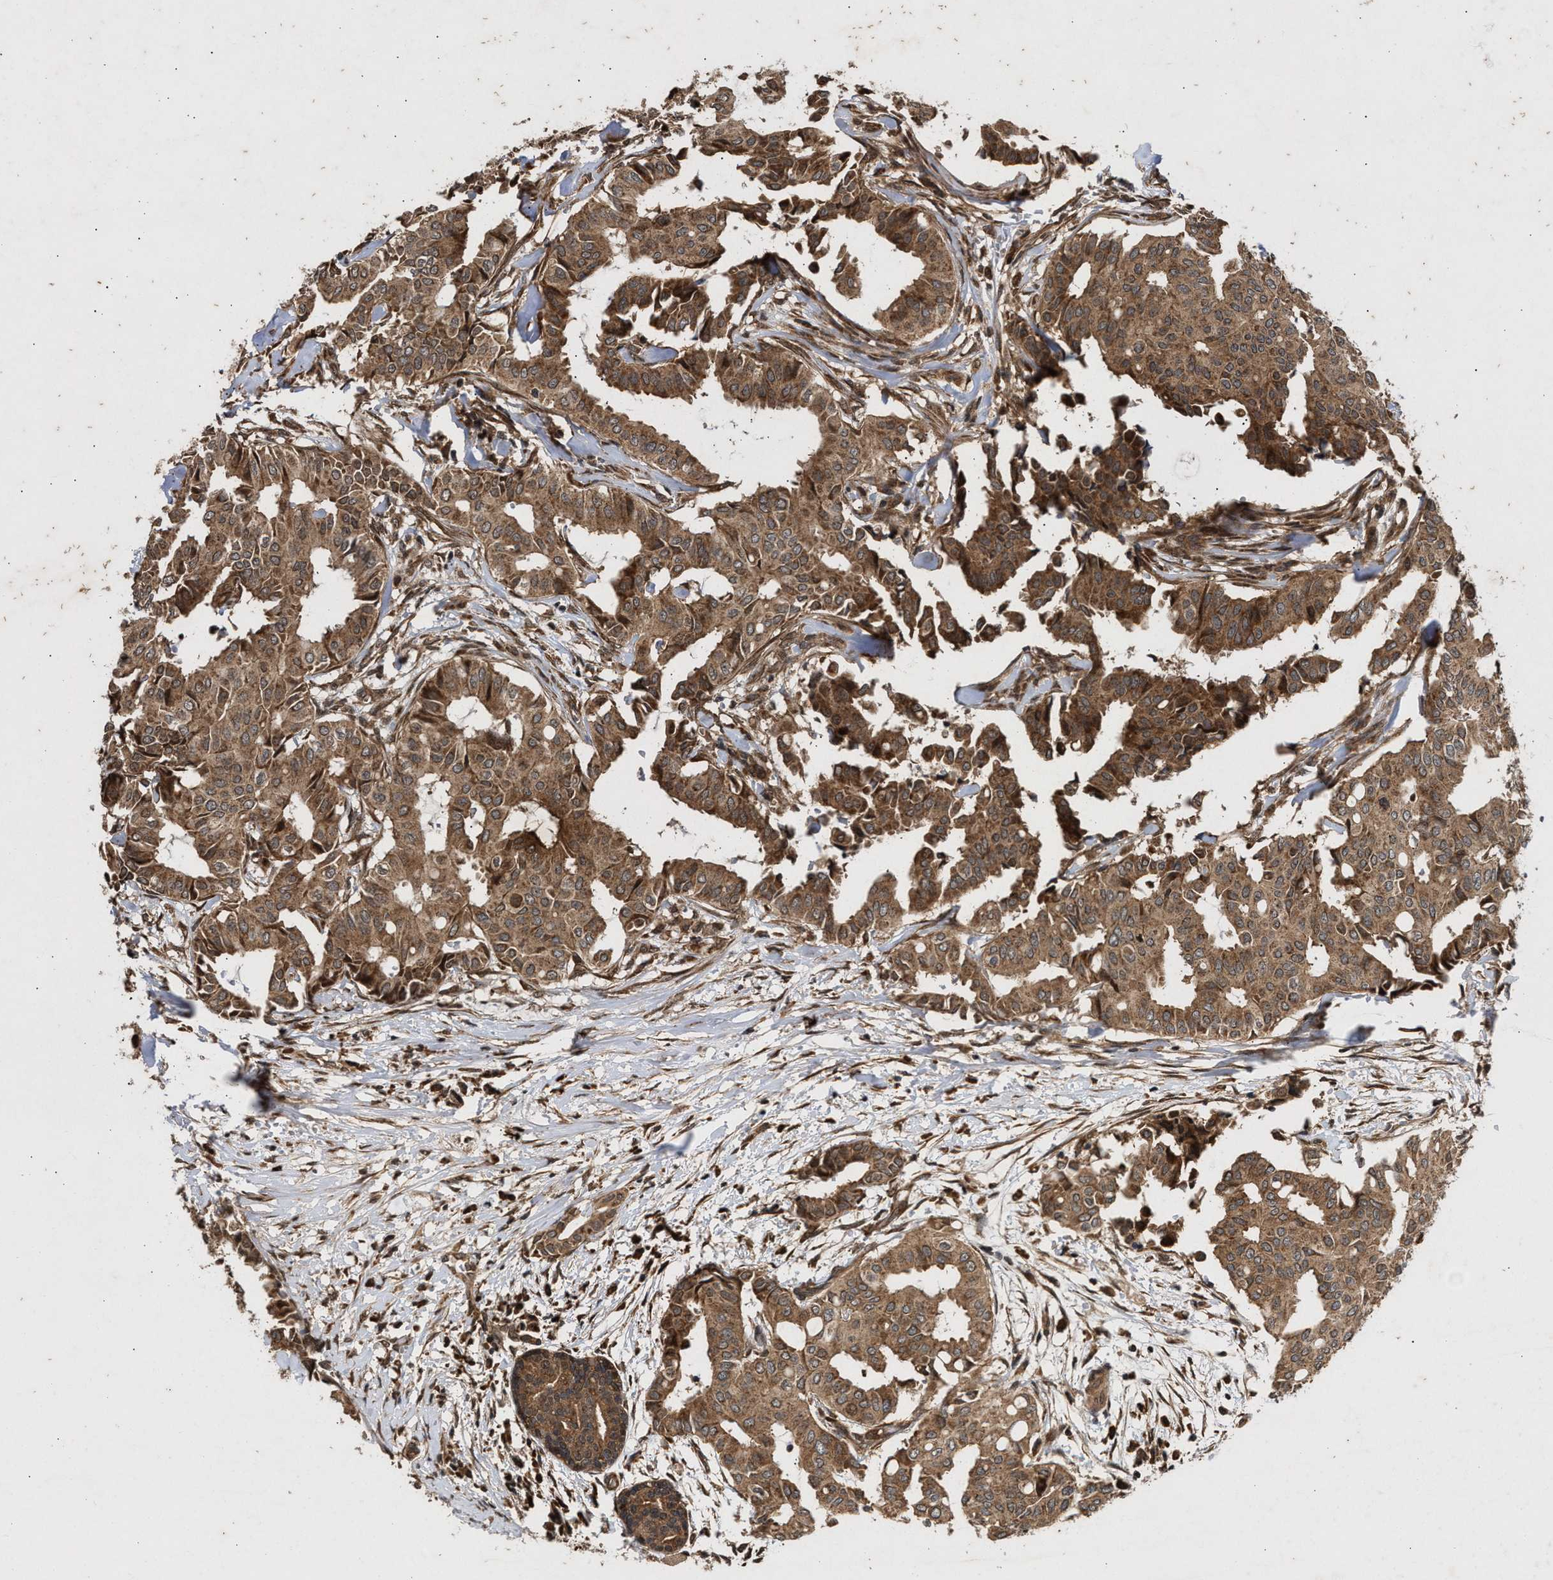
{"staining": {"intensity": "moderate", "quantity": ">75%", "location": "cytoplasmic/membranous"}, "tissue": "head and neck cancer", "cell_type": "Tumor cells", "image_type": "cancer", "snomed": [{"axis": "morphology", "description": "Adenocarcinoma, NOS"}, {"axis": "topography", "description": "Salivary gland"}, {"axis": "topography", "description": "Head-Neck"}], "caption": "The immunohistochemical stain shows moderate cytoplasmic/membranous positivity in tumor cells of head and neck adenocarcinoma tissue. Using DAB (brown) and hematoxylin (blue) stains, captured at high magnification using brightfield microscopy.", "gene": "CFLAR", "patient": {"sex": "female", "age": 59}}